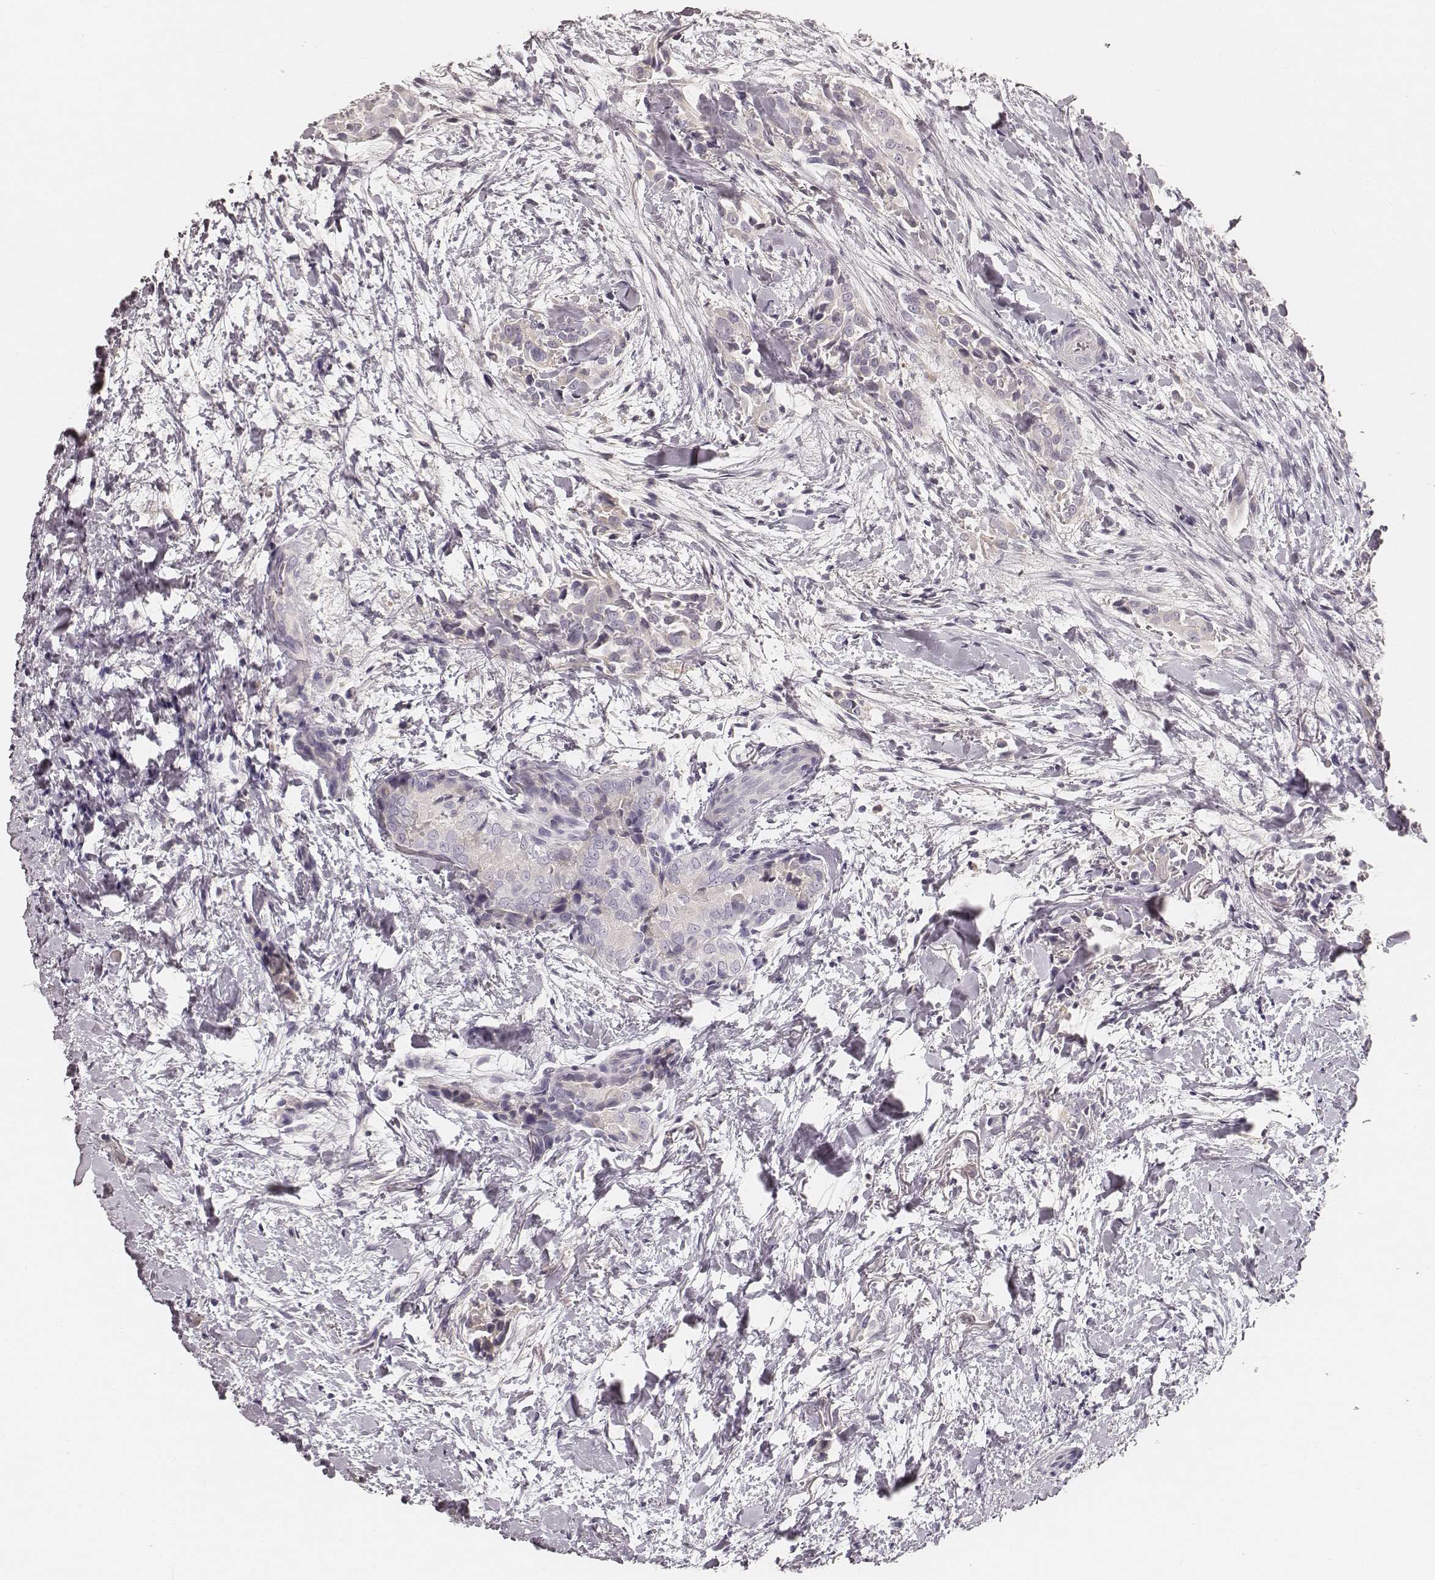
{"staining": {"intensity": "negative", "quantity": "none", "location": "none"}, "tissue": "thyroid cancer", "cell_type": "Tumor cells", "image_type": "cancer", "snomed": [{"axis": "morphology", "description": "Papillary adenocarcinoma, NOS"}, {"axis": "topography", "description": "Thyroid gland"}], "caption": "The image shows no staining of tumor cells in thyroid cancer. Brightfield microscopy of immunohistochemistry stained with DAB (3,3'-diaminobenzidine) (brown) and hematoxylin (blue), captured at high magnification.", "gene": "HNF4G", "patient": {"sex": "male", "age": 61}}